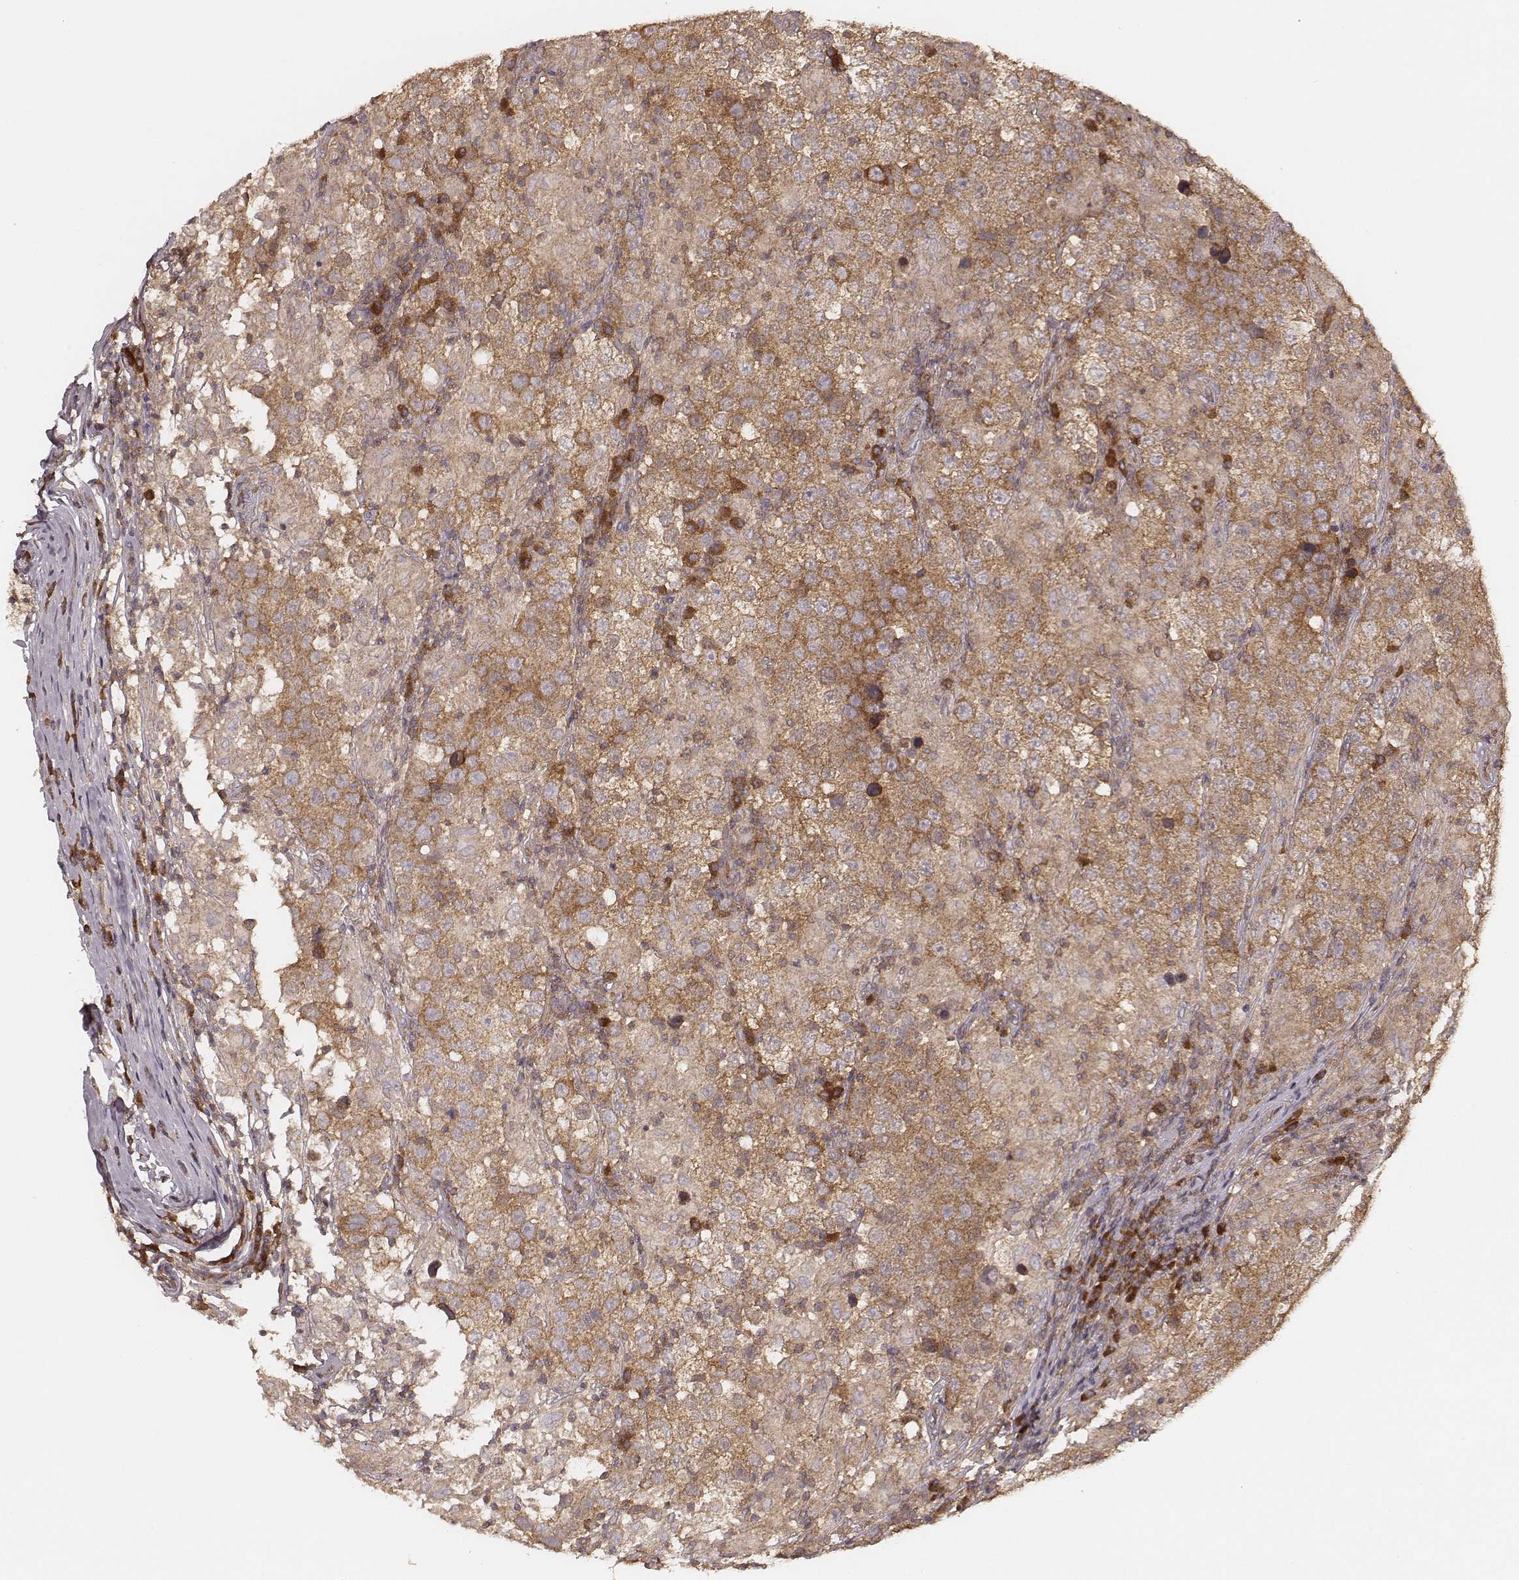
{"staining": {"intensity": "weak", "quantity": ">75%", "location": "cytoplasmic/membranous"}, "tissue": "testis cancer", "cell_type": "Tumor cells", "image_type": "cancer", "snomed": [{"axis": "morphology", "description": "Seminoma, NOS"}, {"axis": "morphology", "description": "Carcinoma, Embryonal, NOS"}, {"axis": "topography", "description": "Testis"}], "caption": "Testis cancer stained with a brown dye demonstrates weak cytoplasmic/membranous positive positivity in about >75% of tumor cells.", "gene": "CARS1", "patient": {"sex": "male", "age": 41}}